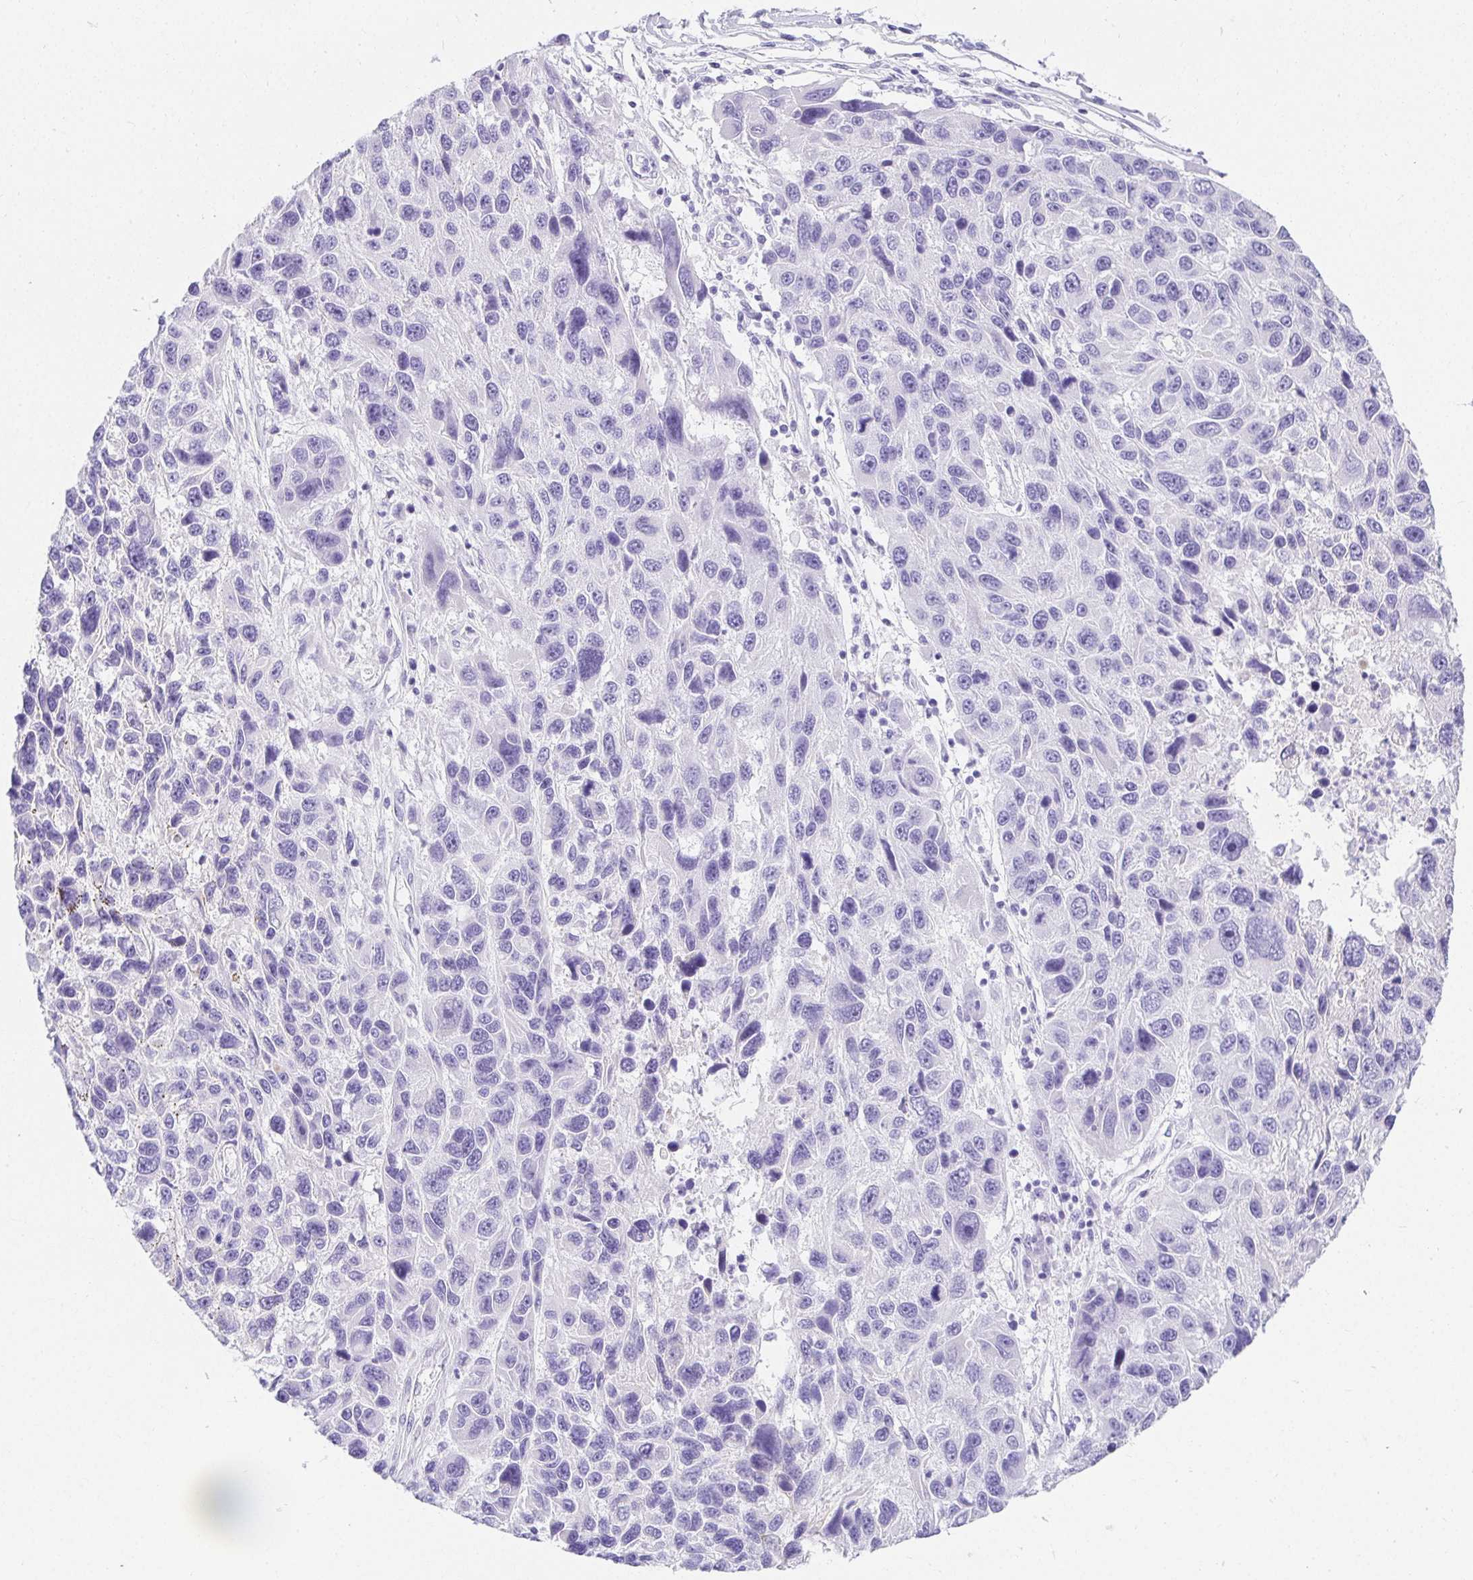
{"staining": {"intensity": "negative", "quantity": "none", "location": "none"}, "tissue": "melanoma", "cell_type": "Tumor cells", "image_type": "cancer", "snomed": [{"axis": "morphology", "description": "Malignant melanoma, NOS"}, {"axis": "topography", "description": "Skin"}], "caption": "The image reveals no significant positivity in tumor cells of malignant melanoma. (DAB (3,3'-diaminobenzidine) IHC with hematoxylin counter stain).", "gene": "CHAT", "patient": {"sex": "male", "age": 53}}